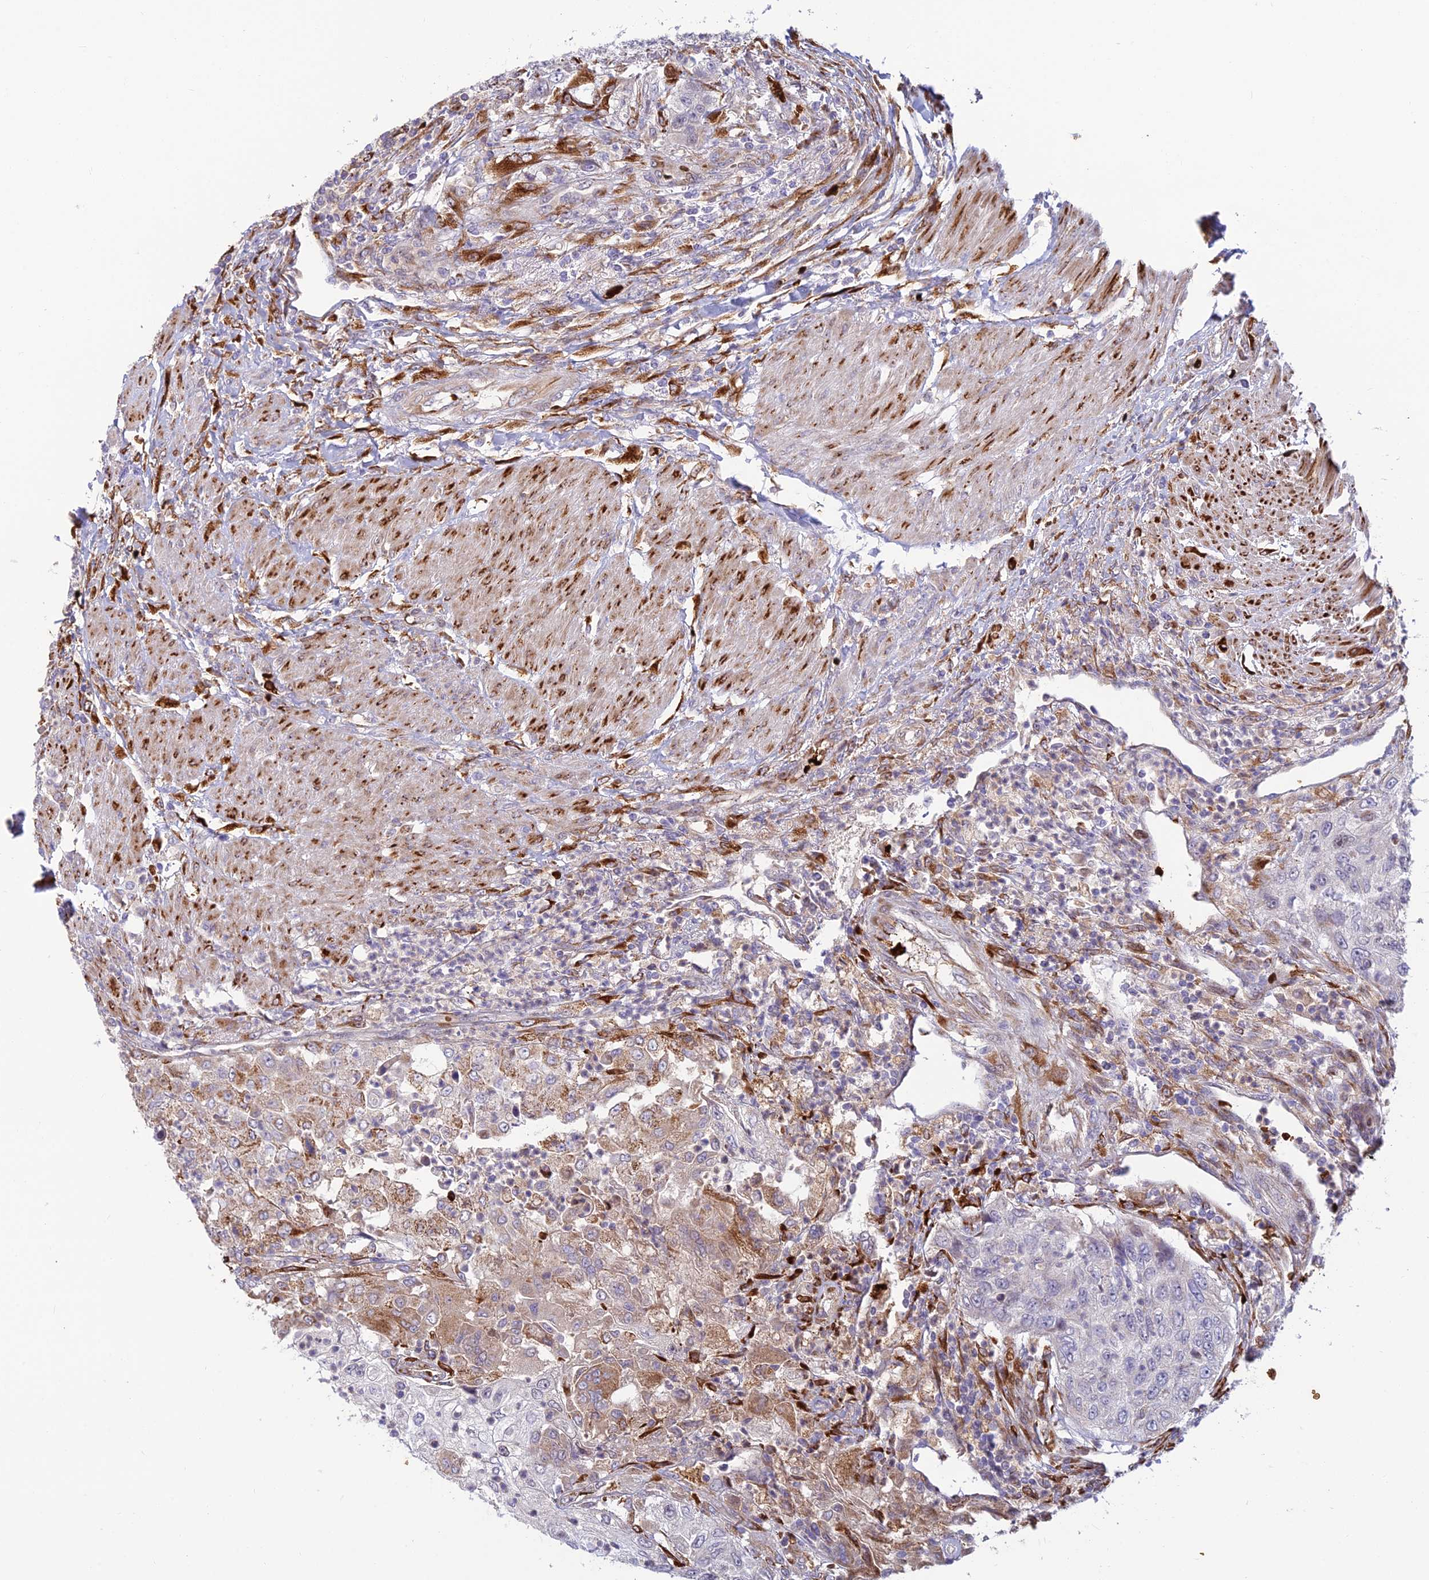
{"staining": {"intensity": "moderate", "quantity": "<25%", "location": "cytoplasmic/membranous"}, "tissue": "urothelial cancer", "cell_type": "Tumor cells", "image_type": "cancer", "snomed": [{"axis": "morphology", "description": "Urothelial carcinoma, High grade"}, {"axis": "topography", "description": "Urinary bladder"}], "caption": "Immunohistochemistry (IHC) staining of urothelial carcinoma (high-grade), which exhibits low levels of moderate cytoplasmic/membranous positivity in about <25% of tumor cells indicating moderate cytoplasmic/membranous protein positivity. The staining was performed using DAB (3,3'-diaminobenzidine) (brown) for protein detection and nuclei were counterstained in hematoxylin (blue).", "gene": "UFSP2", "patient": {"sex": "female", "age": 60}}